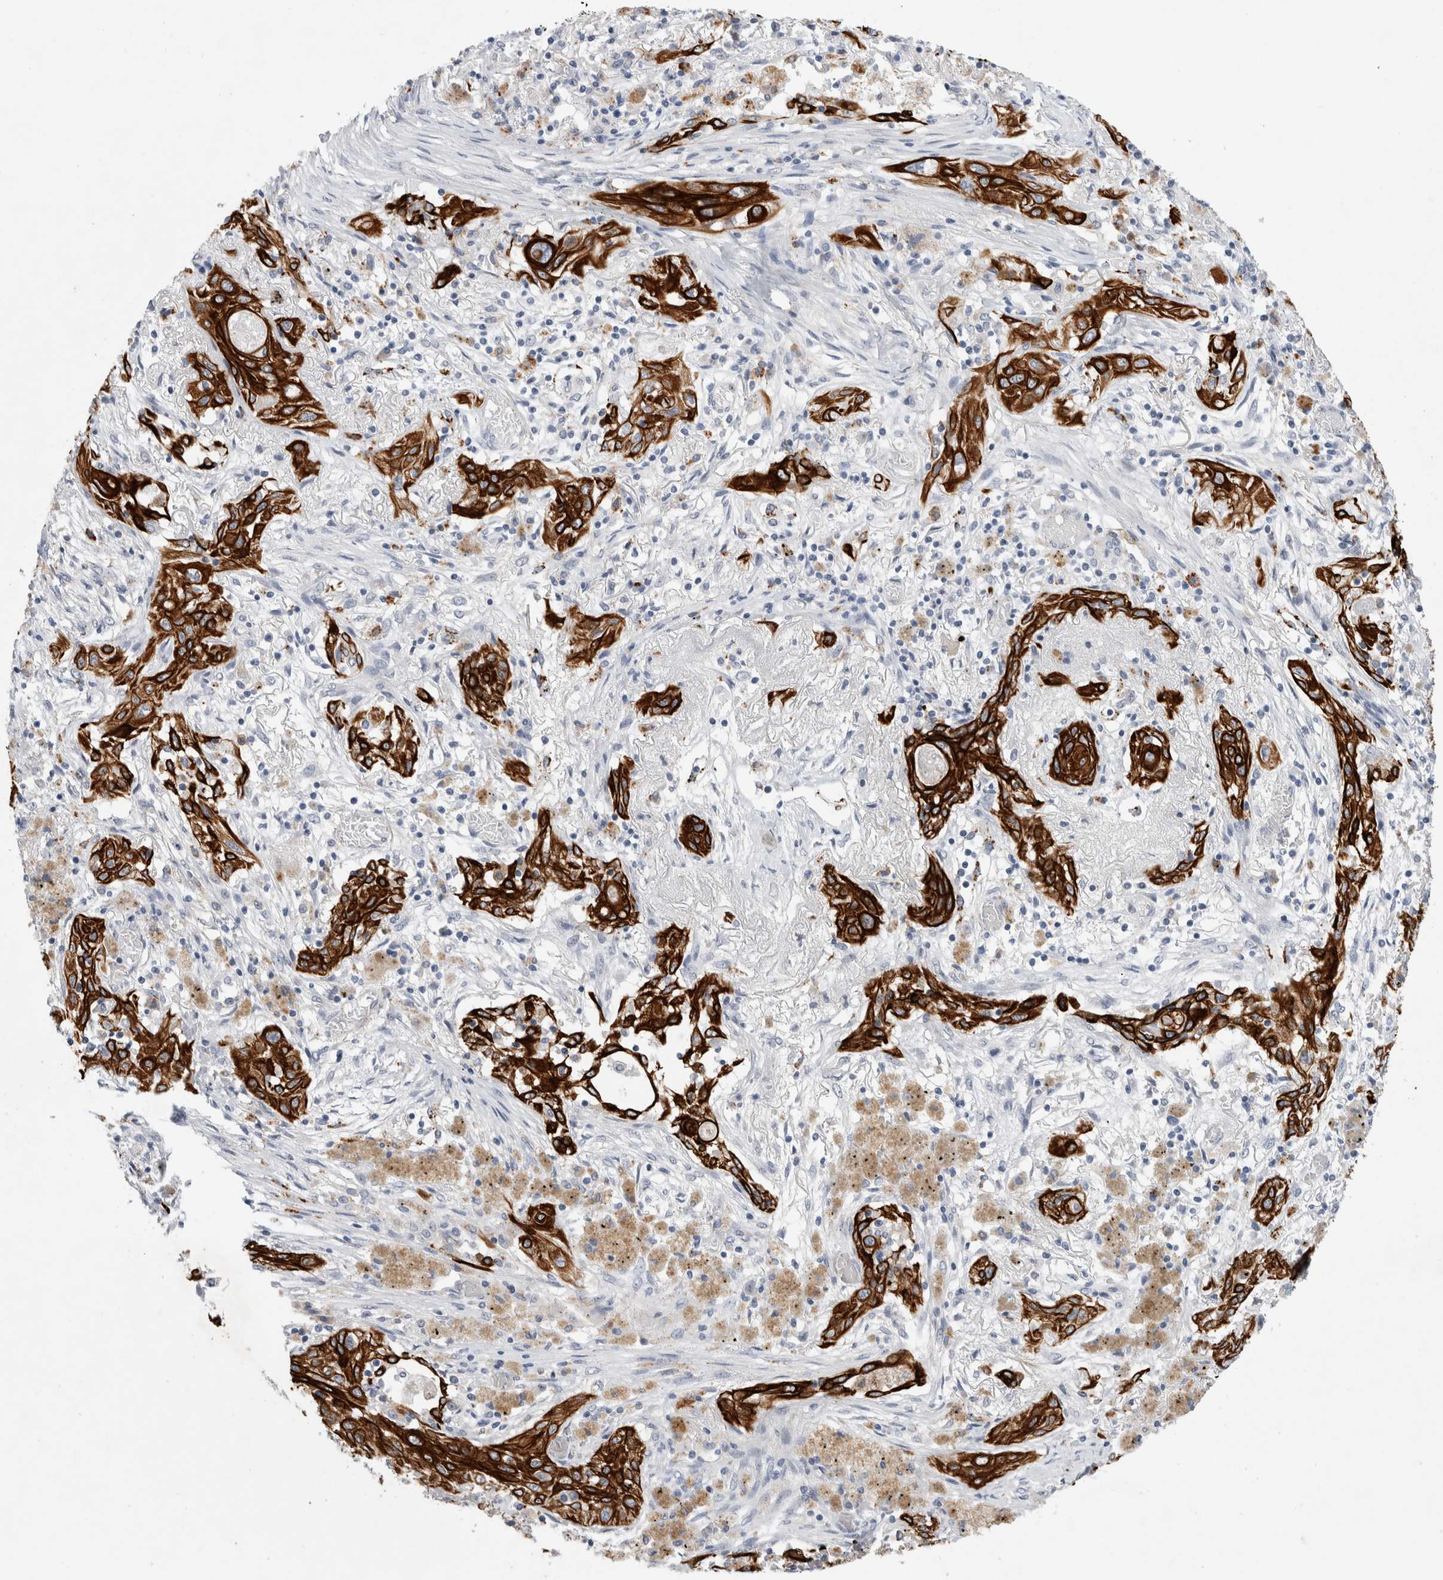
{"staining": {"intensity": "strong", "quantity": ">75%", "location": "cytoplasmic/membranous"}, "tissue": "lung cancer", "cell_type": "Tumor cells", "image_type": "cancer", "snomed": [{"axis": "morphology", "description": "Squamous cell carcinoma, NOS"}, {"axis": "topography", "description": "Lung"}], "caption": "Immunohistochemistry staining of lung cancer (squamous cell carcinoma), which displays high levels of strong cytoplasmic/membranous expression in about >75% of tumor cells indicating strong cytoplasmic/membranous protein positivity. The staining was performed using DAB (brown) for protein detection and nuclei were counterstained in hematoxylin (blue).", "gene": "GAA", "patient": {"sex": "female", "age": 47}}